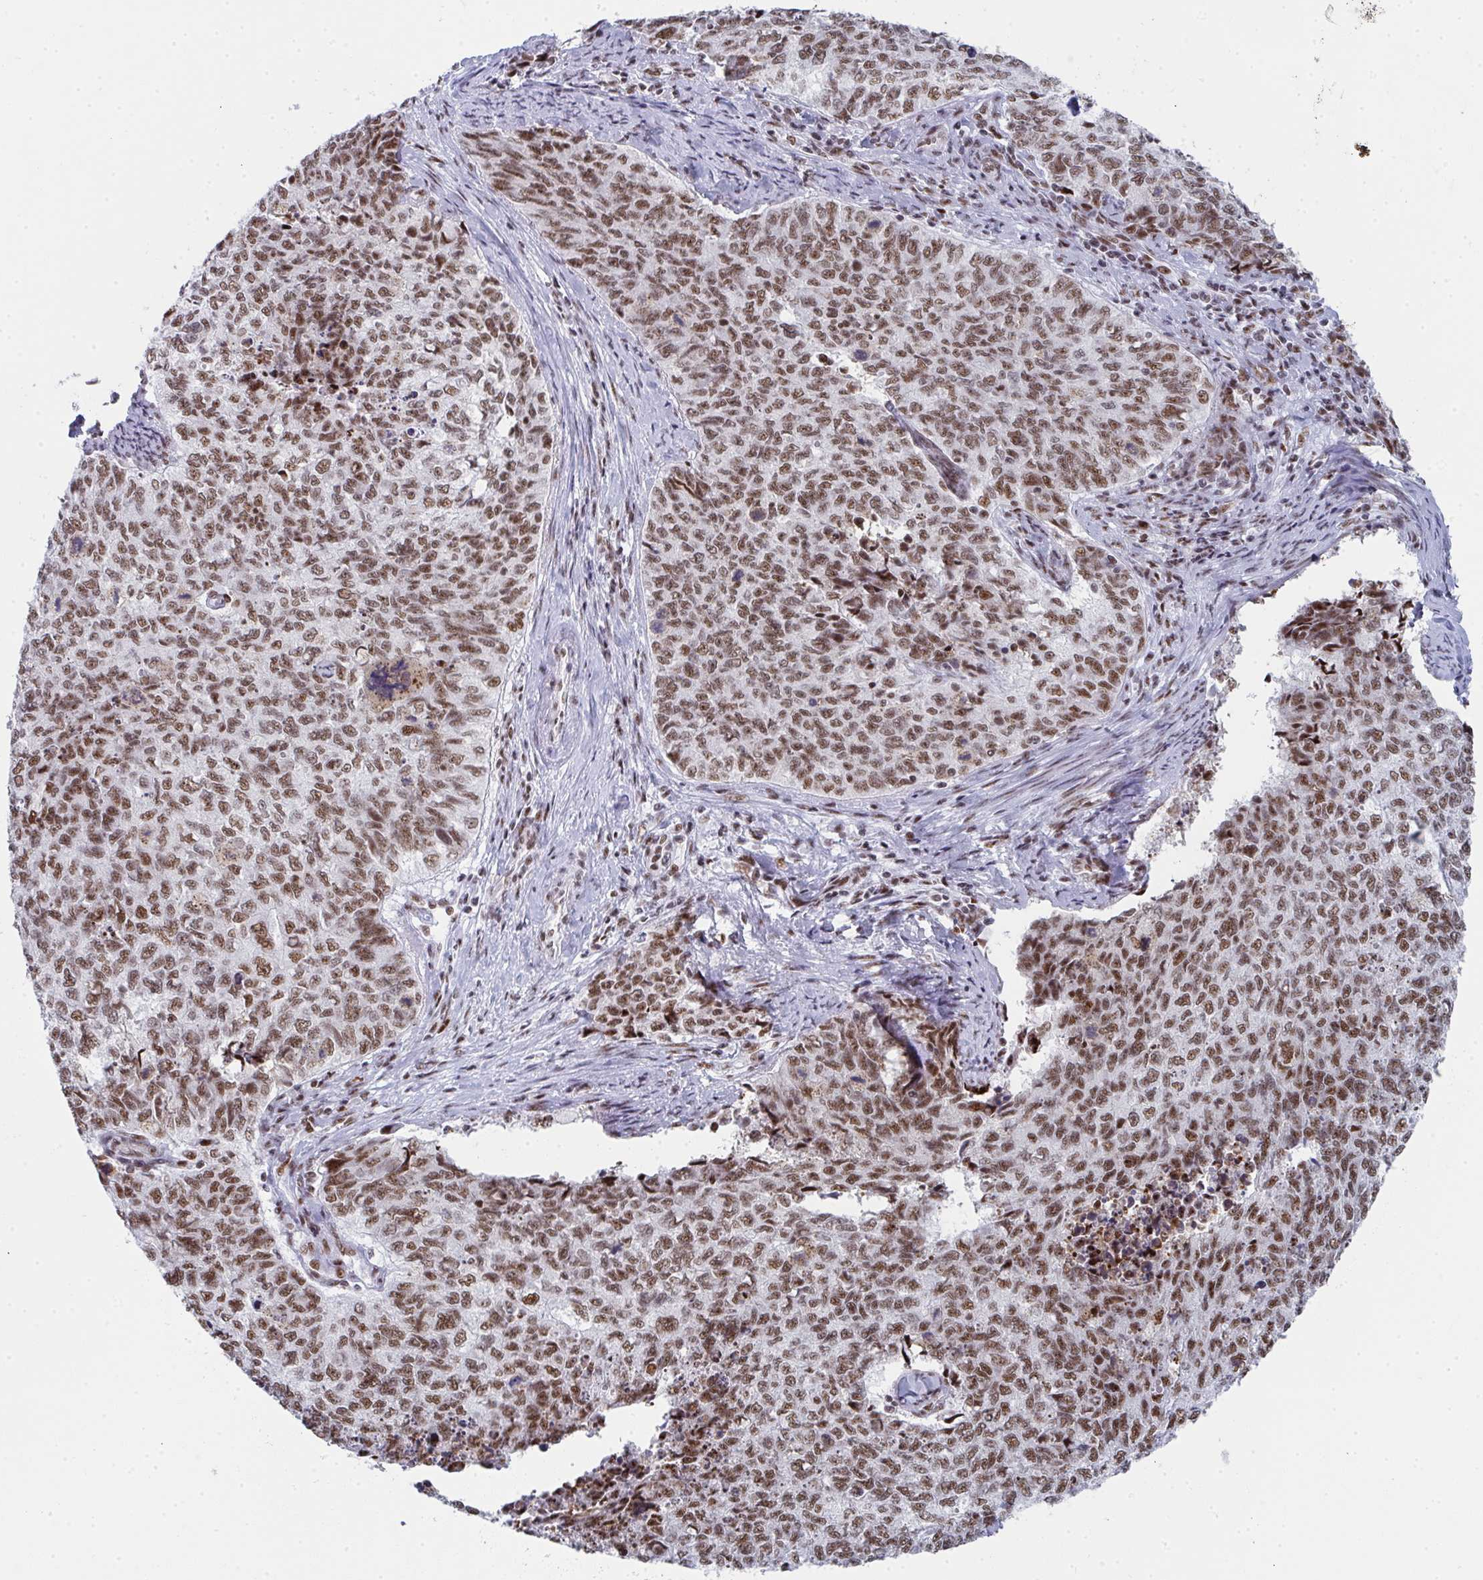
{"staining": {"intensity": "moderate", "quantity": ">75%", "location": "nuclear"}, "tissue": "cervical cancer", "cell_type": "Tumor cells", "image_type": "cancer", "snomed": [{"axis": "morphology", "description": "Adenocarcinoma, NOS"}, {"axis": "topography", "description": "Cervix"}], "caption": "Cervical adenocarcinoma stained for a protein (brown) reveals moderate nuclear positive positivity in about >75% of tumor cells.", "gene": "SNRNP70", "patient": {"sex": "female", "age": 63}}